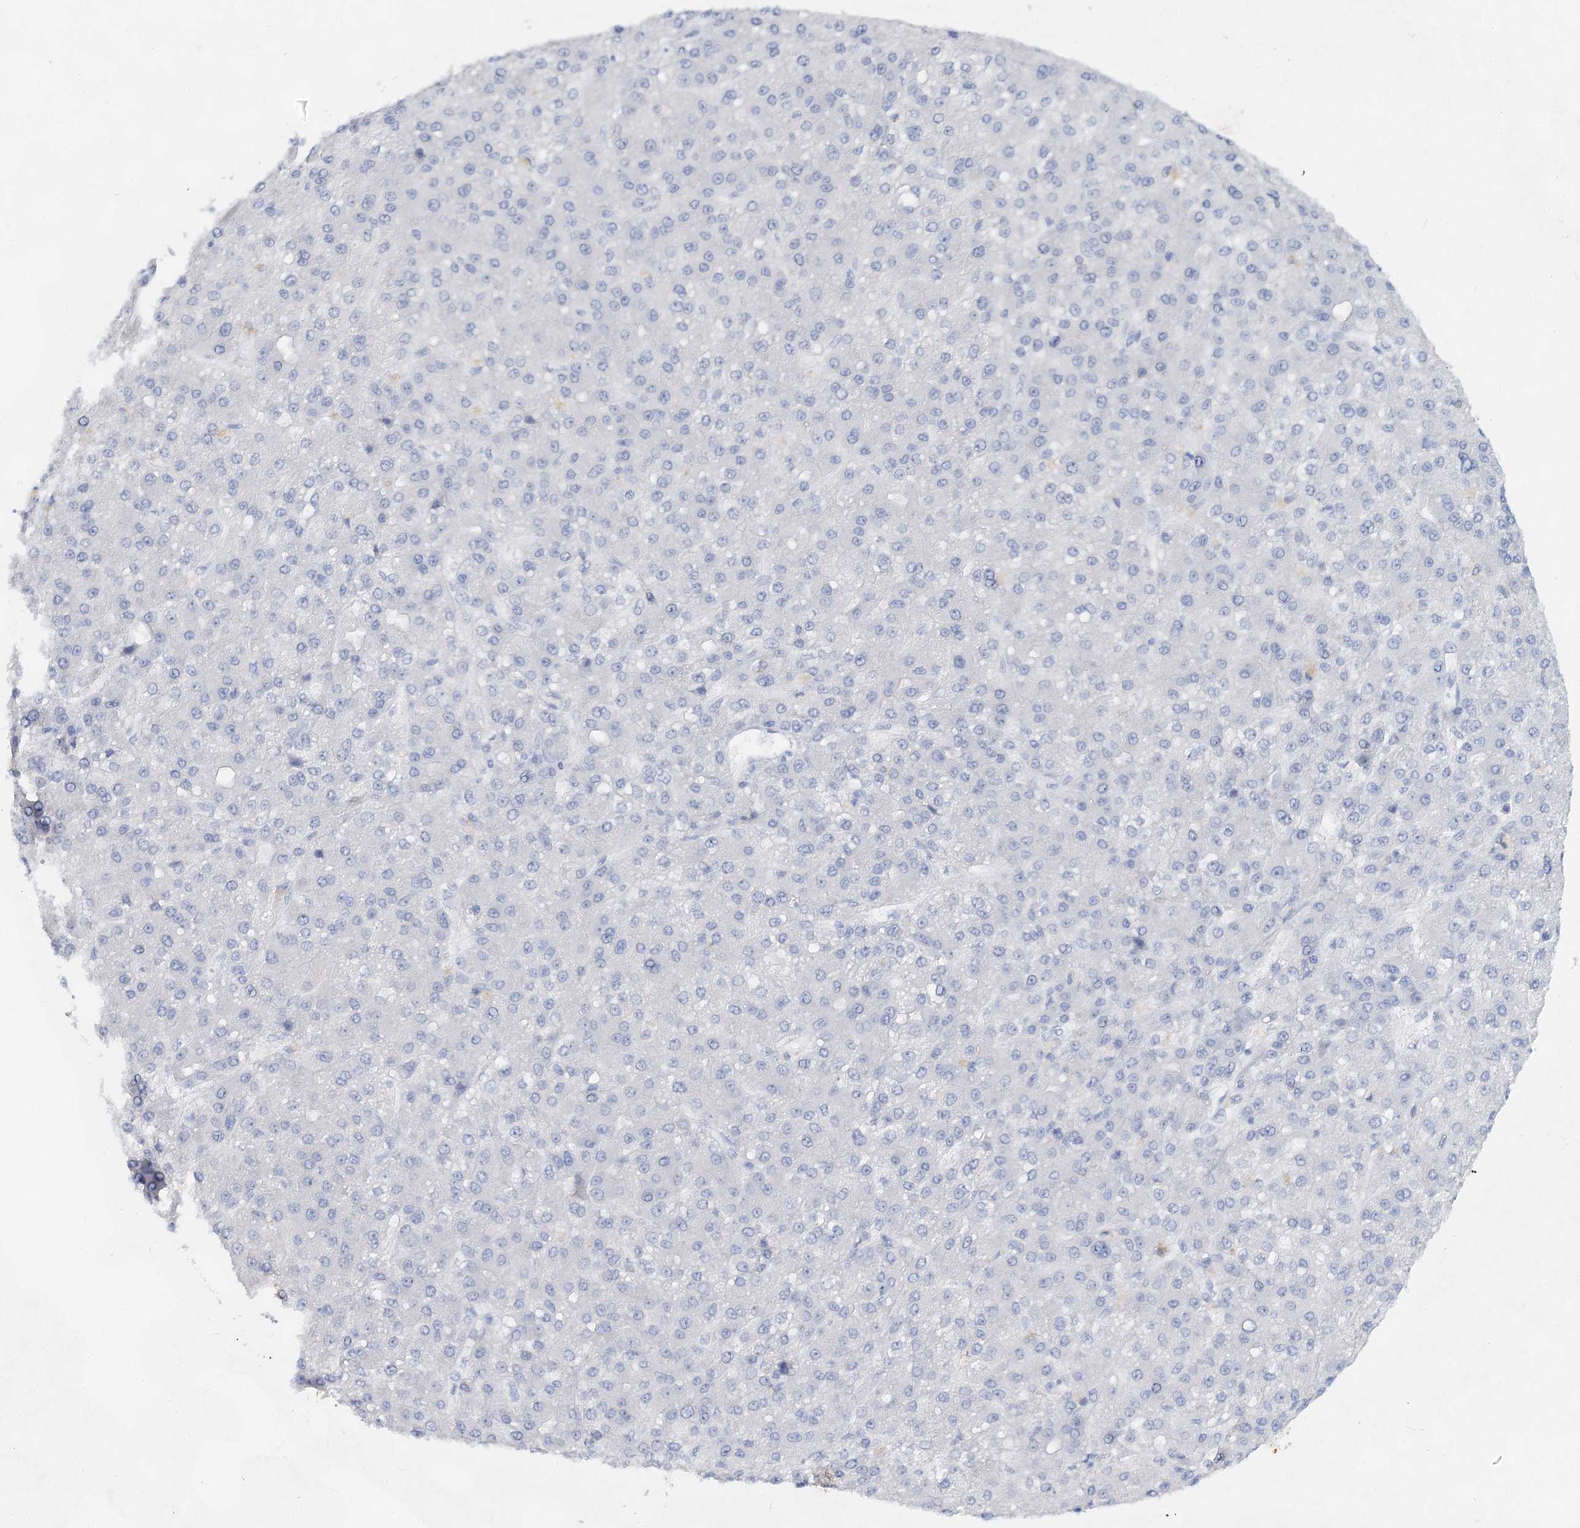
{"staining": {"intensity": "negative", "quantity": "none", "location": "none"}, "tissue": "liver cancer", "cell_type": "Tumor cells", "image_type": "cancer", "snomed": [{"axis": "morphology", "description": "Carcinoma, Hepatocellular, NOS"}, {"axis": "topography", "description": "Liver"}], "caption": "A high-resolution histopathology image shows IHC staining of liver cancer (hepatocellular carcinoma), which exhibits no significant staining in tumor cells. (Brightfield microscopy of DAB immunohistochemistry at high magnification).", "gene": "SLC17A2", "patient": {"sex": "male", "age": 67}}